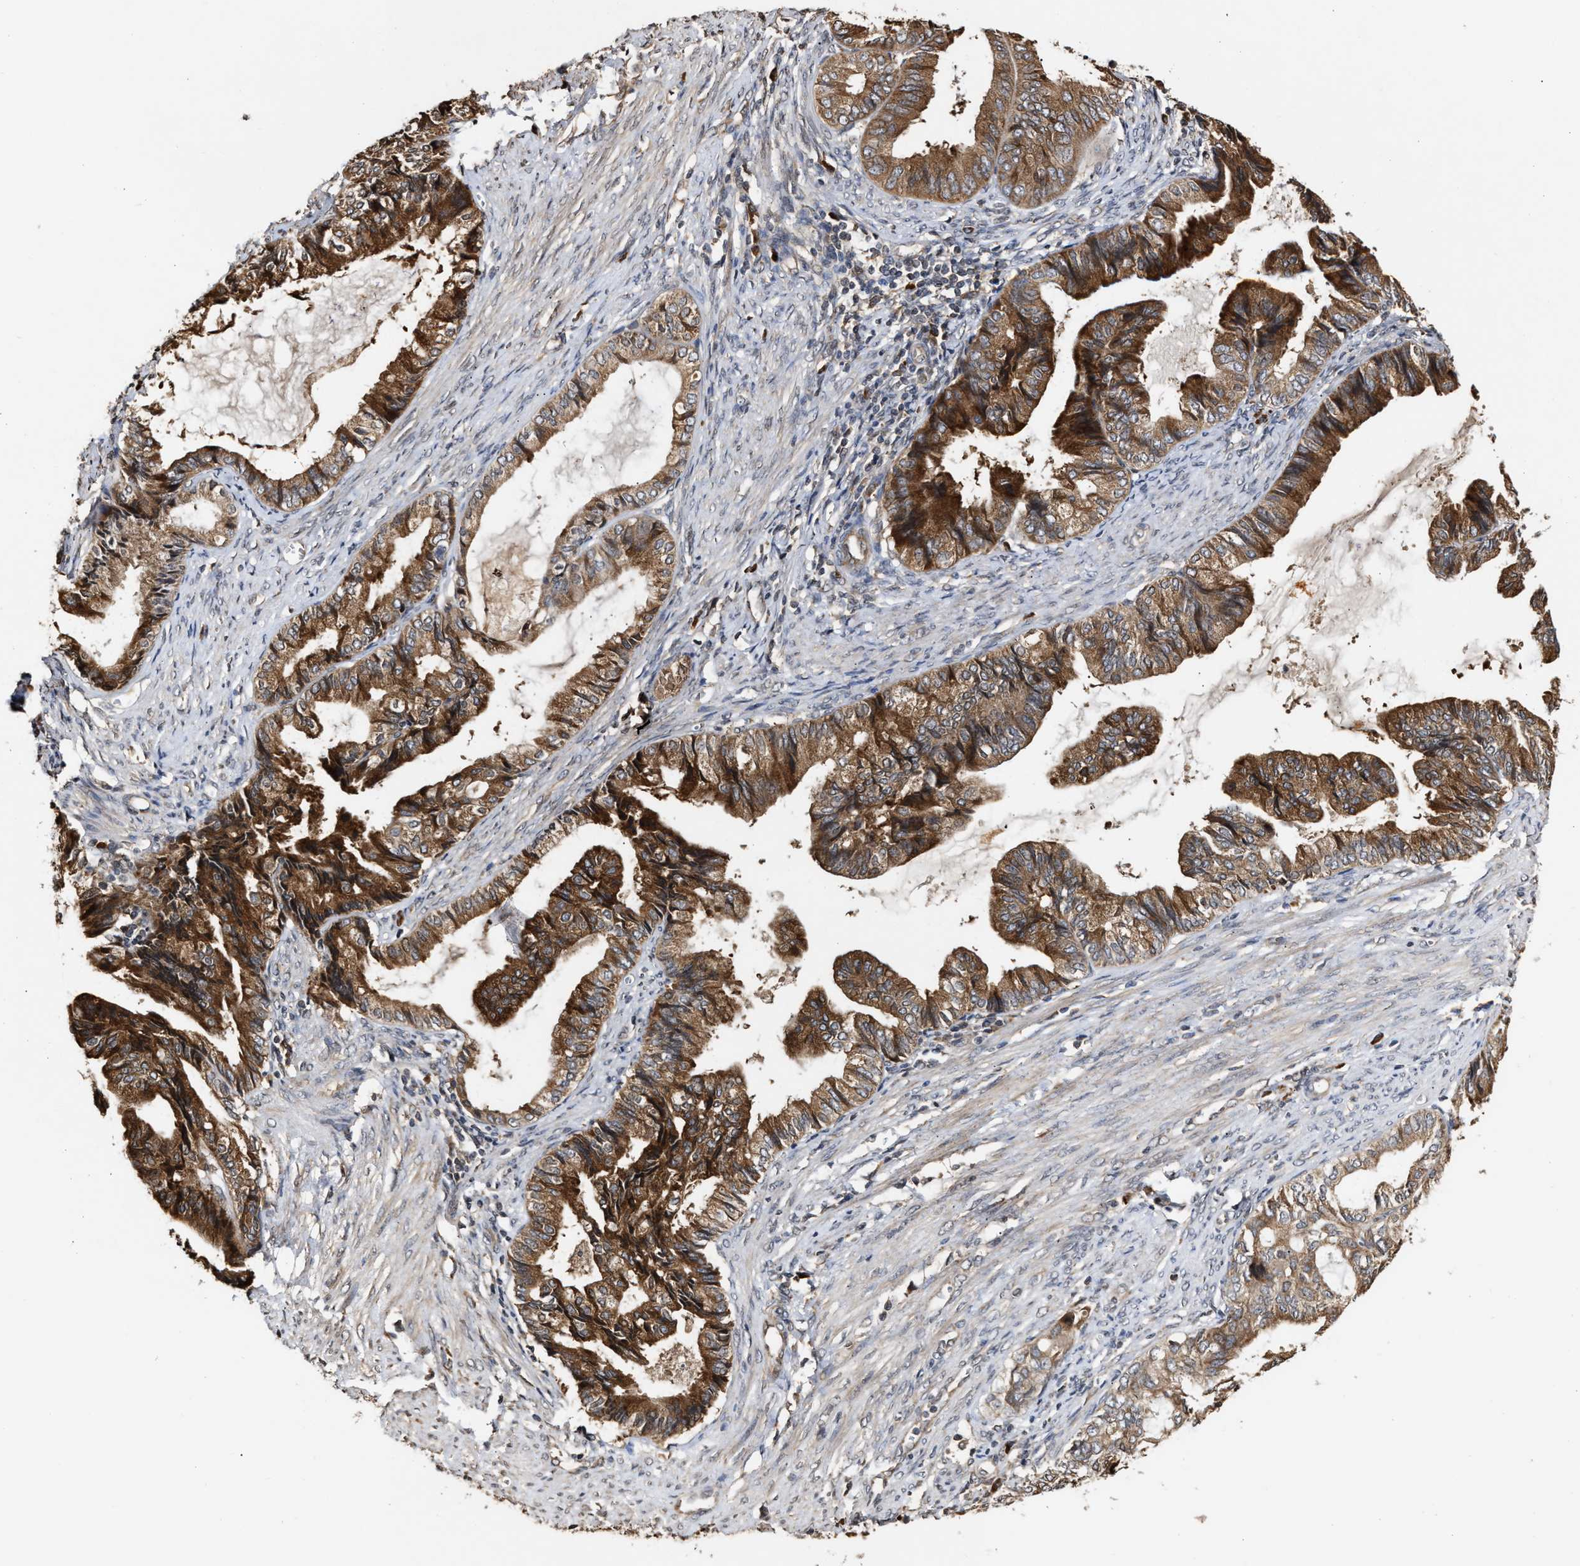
{"staining": {"intensity": "strong", "quantity": ">75%", "location": "cytoplasmic/membranous"}, "tissue": "endometrial cancer", "cell_type": "Tumor cells", "image_type": "cancer", "snomed": [{"axis": "morphology", "description": "Adenocarcinoma, NOS"}, {"axis": "topography", "description": "Endometrium"}], "caption": "The micrograph demonstrates staining of endometrial adenocarcinoma, revealing strong cytoplasmic/membranous protein expression (brown color) within tumor cells. The protein of interest is shown in brown color, while the nuclei are stained blue.", "gene": "SAR1A", "patient": {"sex": "female", "age": 86}}